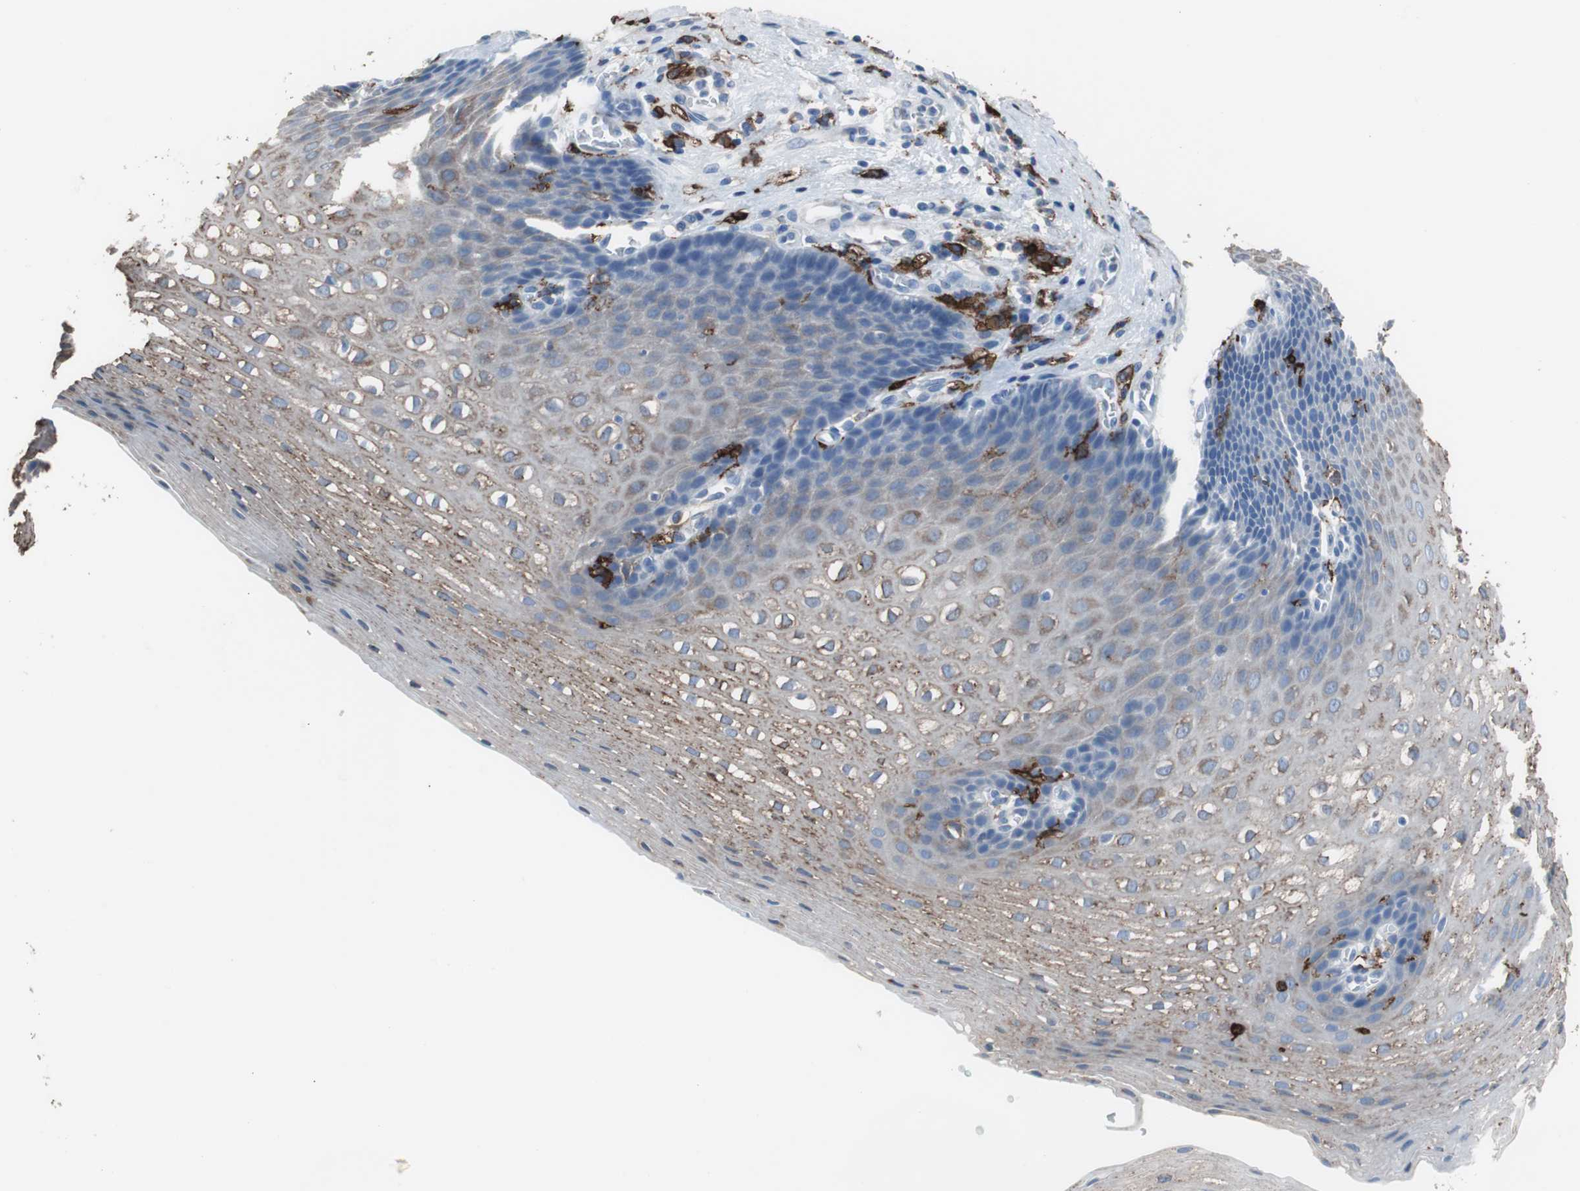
{"staining": {"intensity": "weak", "quantity": "<25%", "location": "cytoplasmic/membranous"}, "tissue": "esophagus", "cell_type": "Squamous epithelial cells", "image_type": "normal", "snomed": [{"axis": "morphology", "description": "Normal tissue, NOS"}, {"axis": "topography", "description": "Esophagus"}], "caption": "Immunohistochemical staining of unremarkable human esophagus shows no significant expression in squamous epithelial cells. (DAB (3,3'-diaminobenzidine) immunohistochemistry (IHC), high magnification).", "gene": "FCGR2B", "patient": {"sex": "male", "age": 48}}